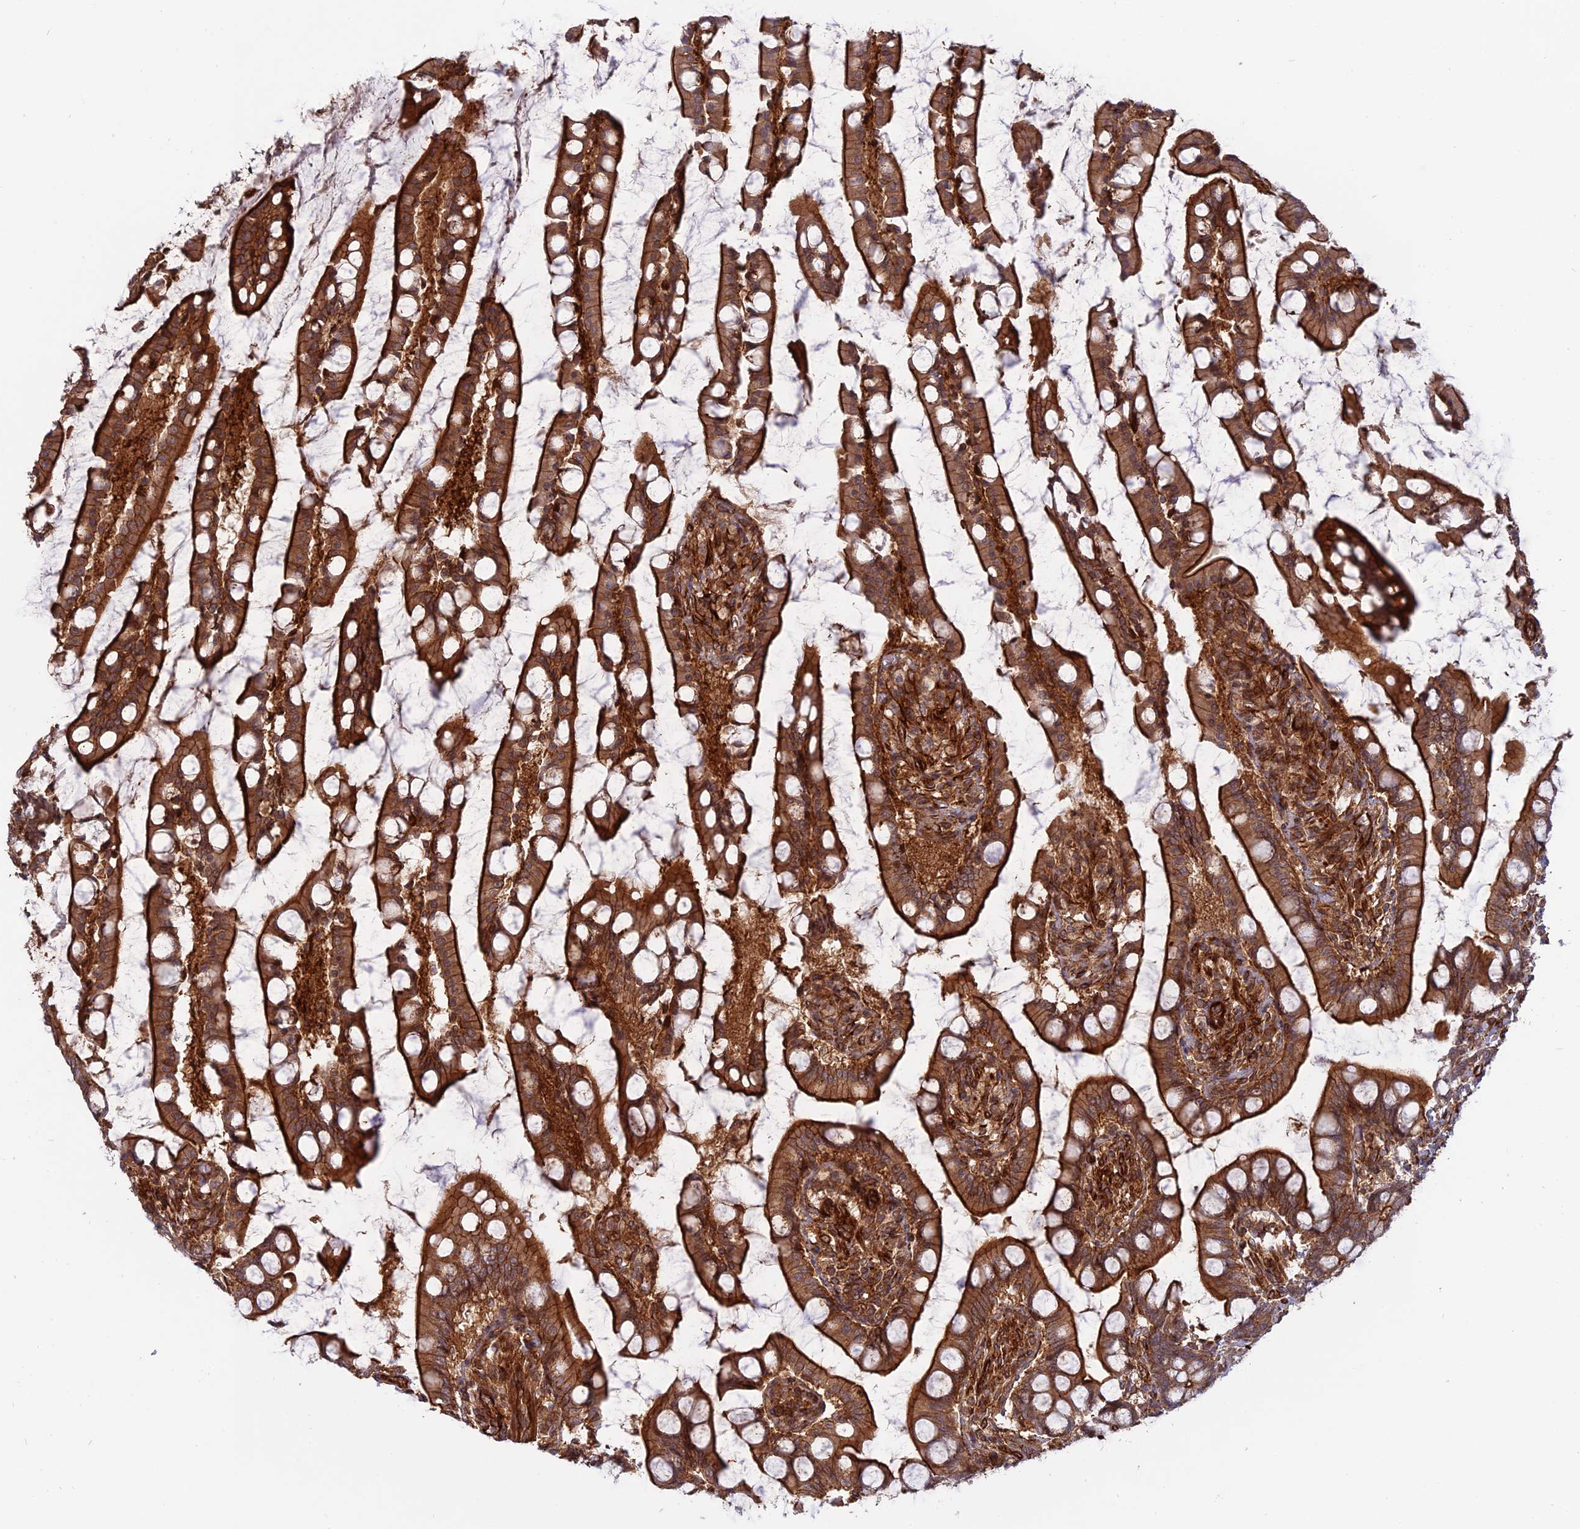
{"staining": {"intensity": "strong", "quantity": ">75%", "location": "cytoplasmic/membranous"}, "tissue": "small intestine", "cell_type": "Glandular cells", "image_type": "normal", "snomed": [{"axis": "morphology", "description": "Normal tissue, NOS"}, {"axis": "topography", "description": "Small intestine"}], "caption": "This micrograph exhibits IHC staining of normal small intestine, with high strong cytoplasmic/membranous expression in about >75% of glandular cells.", "gene": "PHLDB3", "patient": {"sex": "male", "age": 52}}